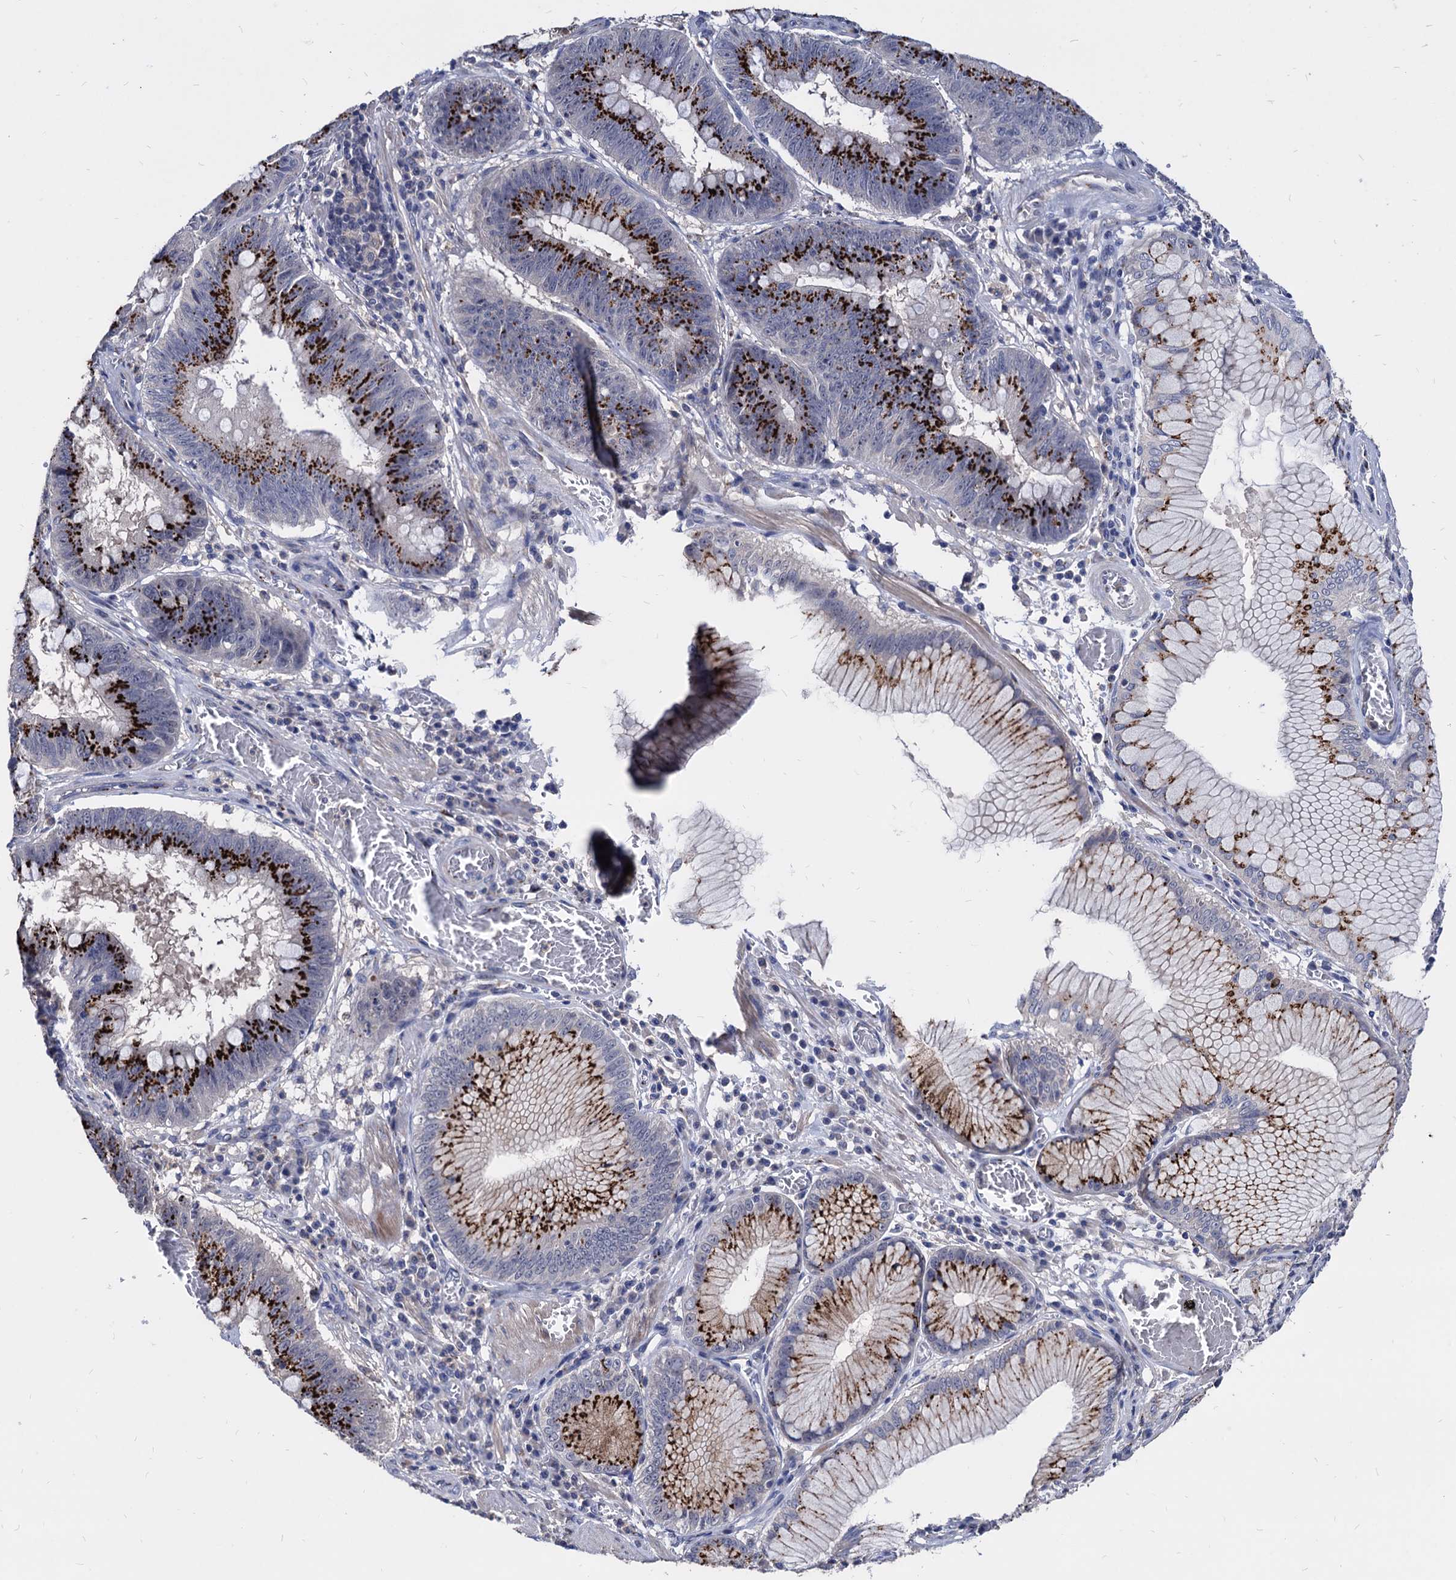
{"staining": {"intensity": "strong", "quantity": ">75%", "location": "cytoplasmic/membranous"}, "tissue": "stomach cancer", "cell_type": "Tumor cells", "image_type": "cancer", "snomed": [{"axis": "morphology", "description": "Adenocarcinoma, NOS"}, {"axis": "topography", "description": "Stomach"}], "caption": "Adenocarcinoma (stomach) stained for a protein shows strong cytoplasmic/membranous positivity in tumor cells.", "gene": "ESD", "patient": {"sex": "male", "age": 59}}